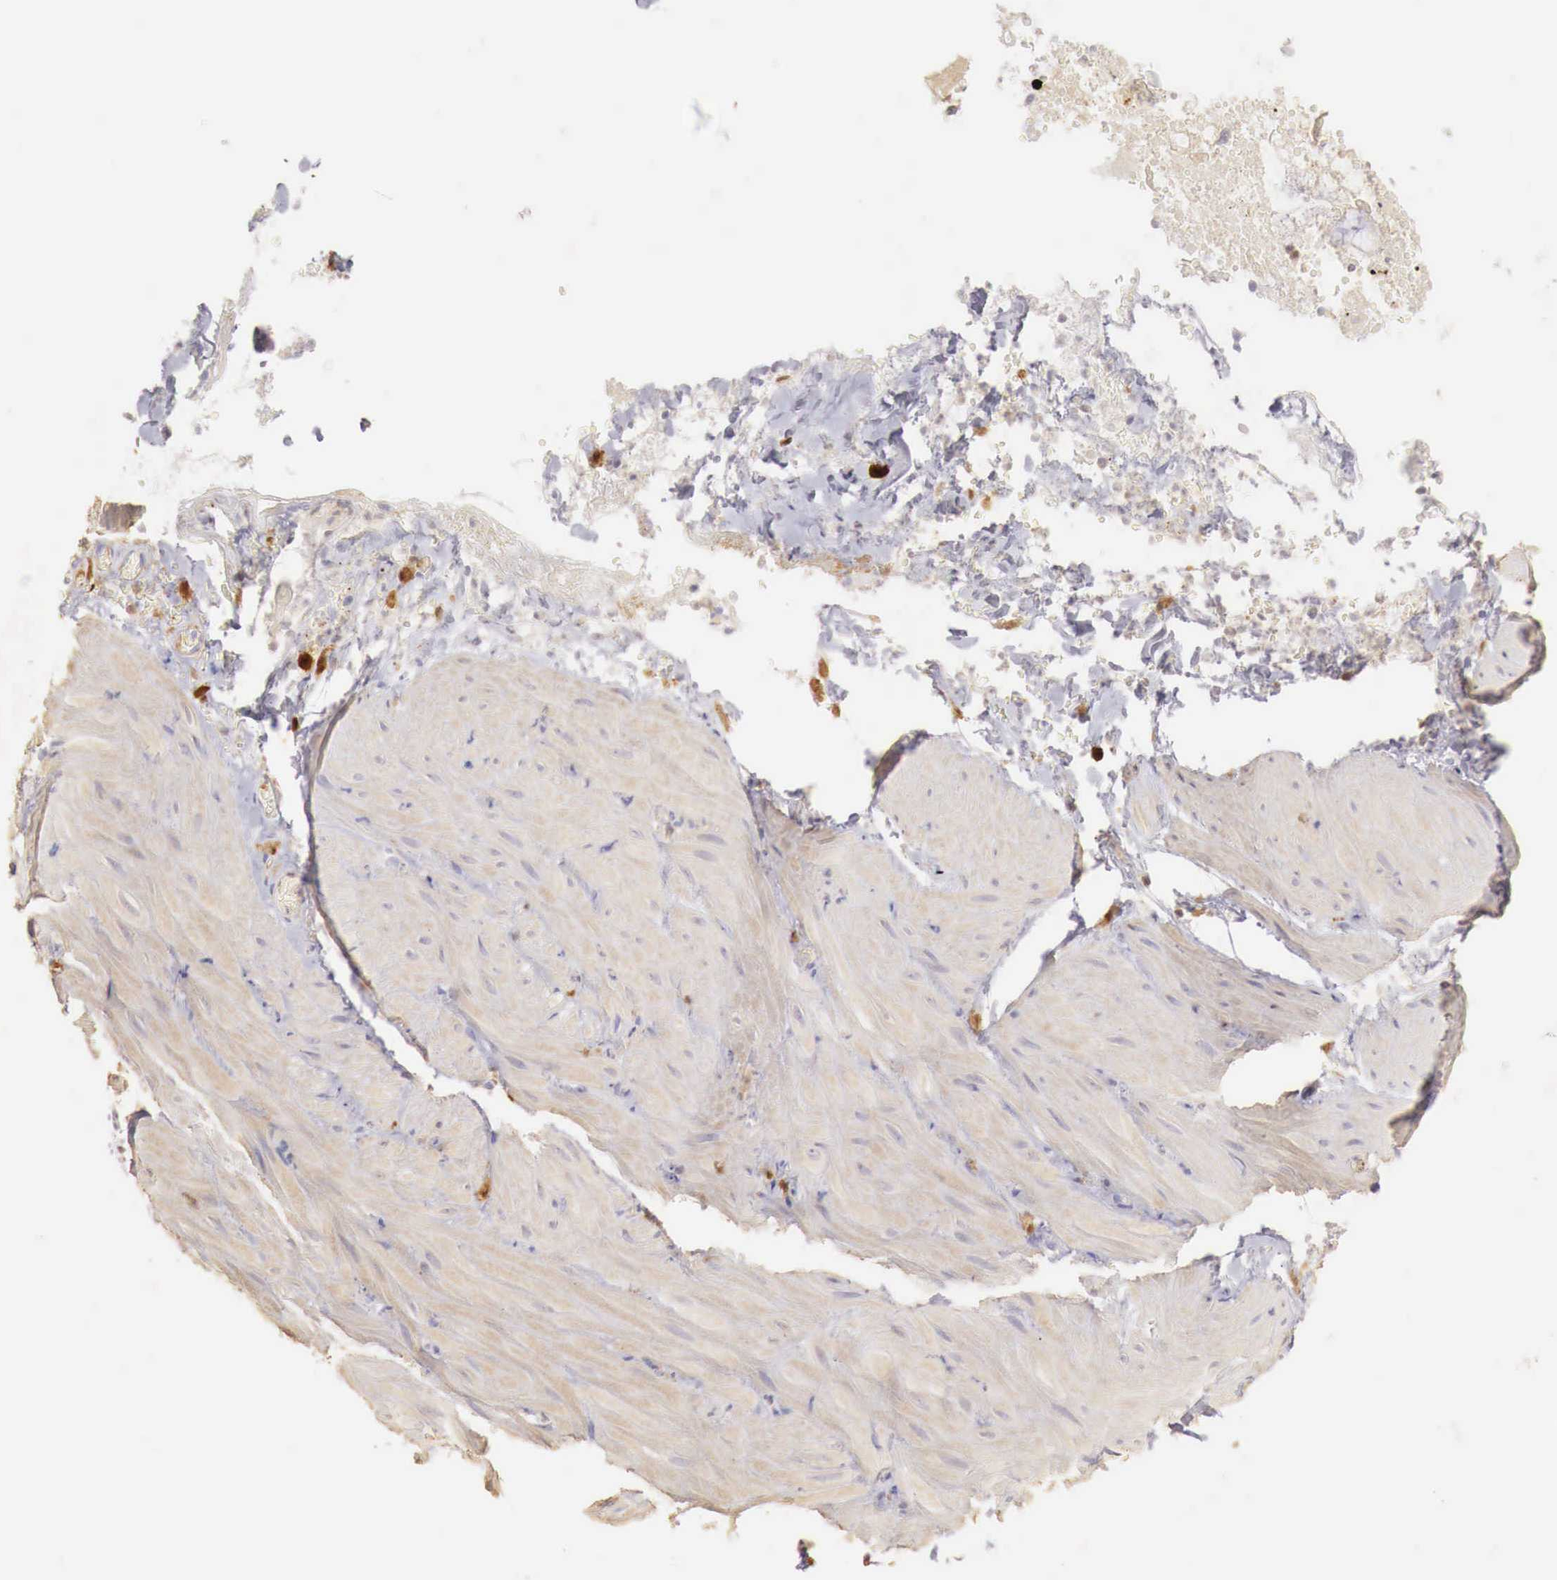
{"staining": {"intensity": "weak", "quantity": ">75%", "location": "cytoplasmic/membranous"}, "tissue": "smooth muscle", "cell_type": "Smooth muscle cells", "image_type": "normal", "snomed": [{"axis": "morphology", "description": "Normal tissue, NOS"}, {"axis": "topography", "description": "Duodenum"}], "caption": "Immunohistochemistry (IHC) of benign smooth muscle displays low levels of weak cytoplasmic/membranous positivity in approximately >75% of smooth muscle cells. (IHC, brightfield microscopy, high magnification).", "gene": "RENBP", "patient": {"sex": "male", "age": 63}}